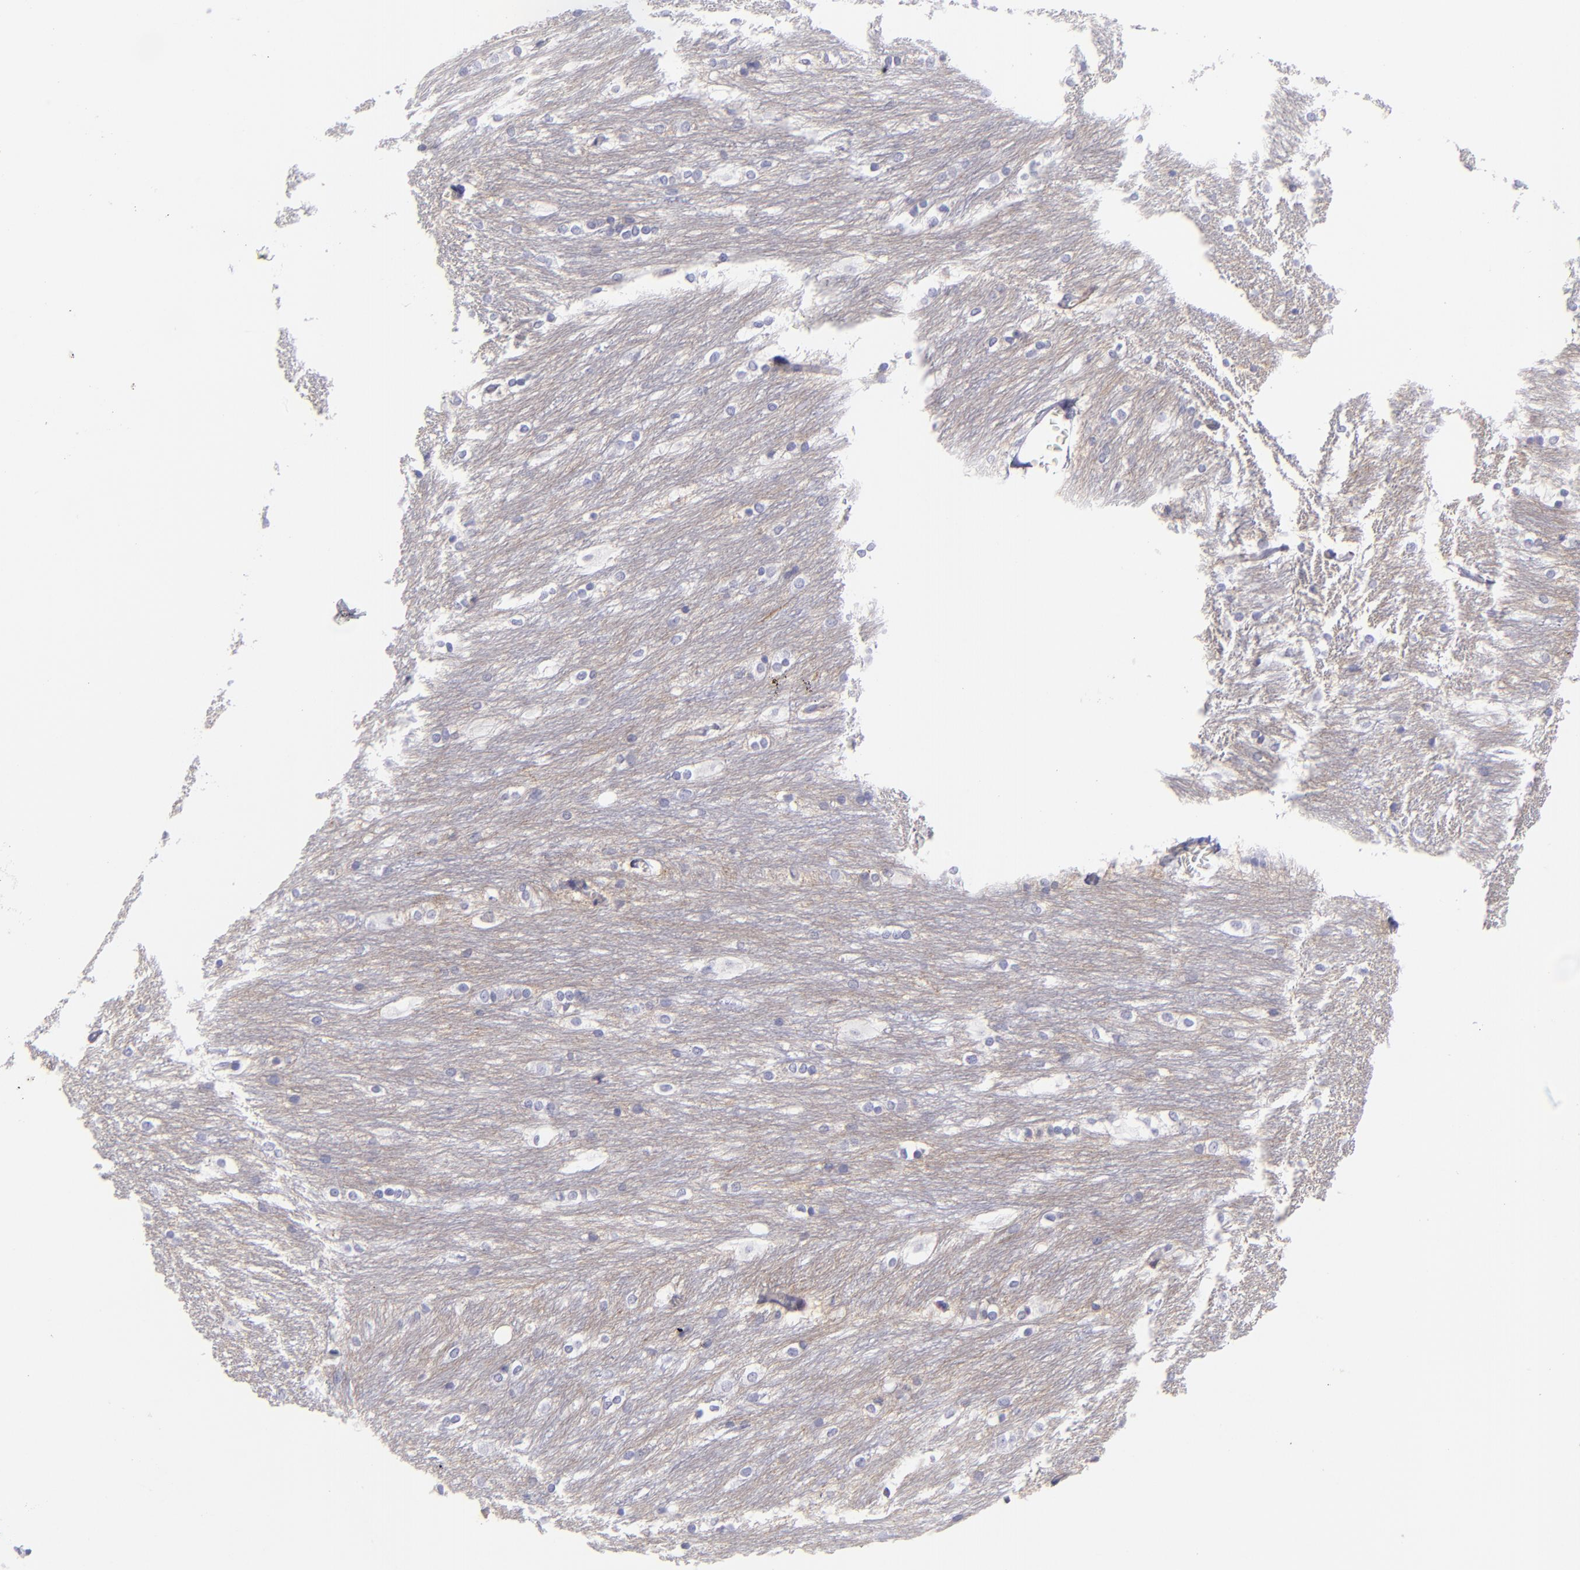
{"staining": {"intensity": "negative", "quantity": "none", "location": "none"}, "tissue": "caudate", "cell_type": "Glial cells", "image_type": "normal", "snomed": [{"axis": "morphology", "description": "Normal tissue, NOS"}, {"axis": "topography", "description": "Lateral ventricle wall"}], "caption": "Immunohistochemistry of unremarkable human caudate exhibits no positivity in glial cells. (DAB (3,3'-diaminobenzidine) immunohistochemistry with hematoxylin counter stain).", "gene": "CD82", "patient": {"sex": "female", "age": 19}}